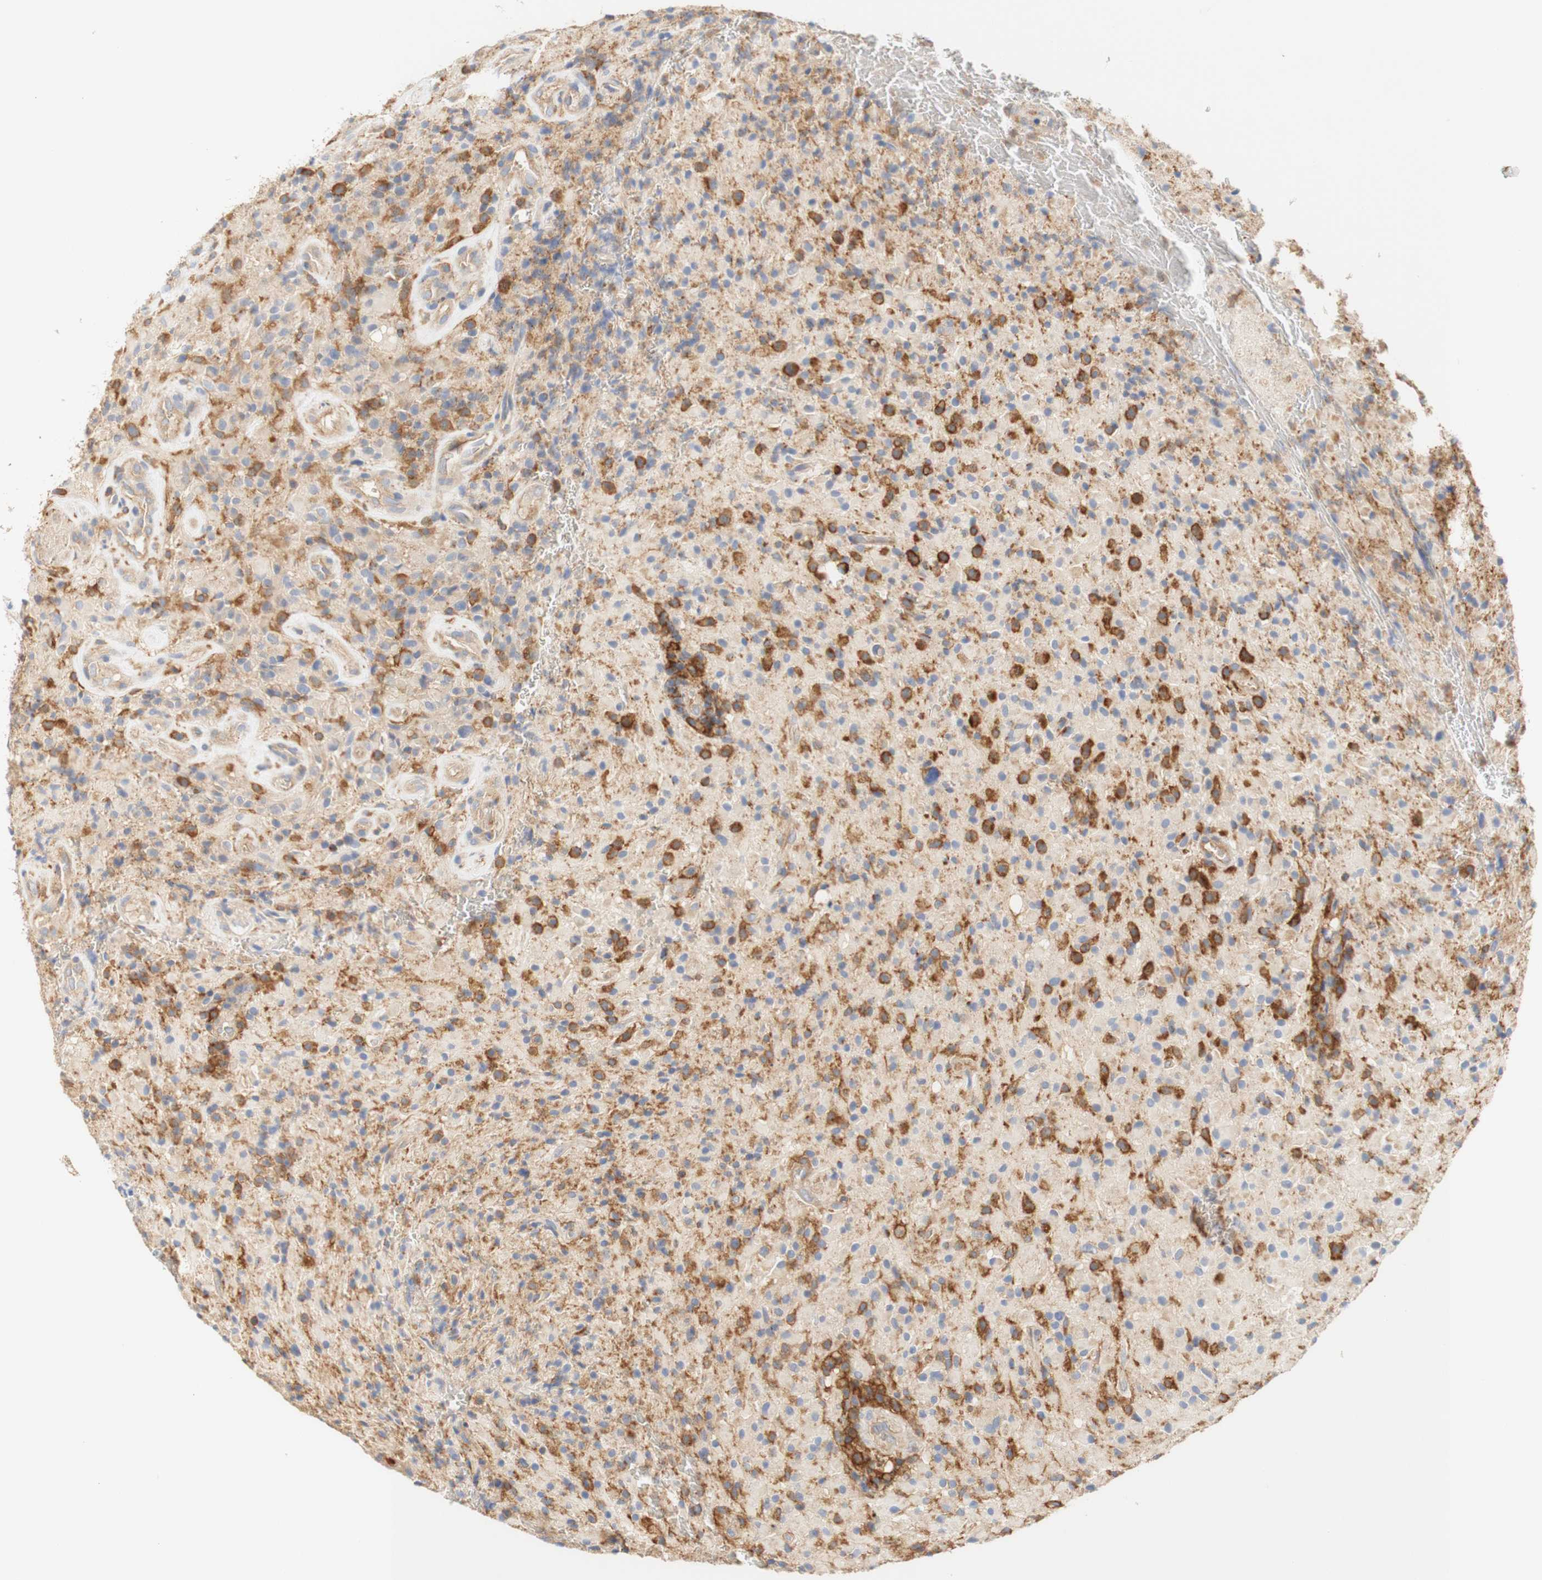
{"staining": {"intensity": "strong", "quantity": "25%-75%", "location": "cytoplasmic/membranous"}, "tissue": "glioma", "cell_type": "Tumor cells", "image_type": "cancer", "snomed": [{"axis": "morphology", "description": "Glioma, malignant, High grade"}, {"axis": "topography", "description": "Brain"}], "caption": "Immunohistochemistry (DAB) staining of glioma demonstrates strong cytoplasmic/membranous protein positivity in approximately 25%-75% of tumor cells. The protein is stained brown, and the nuclei are stained in blue (DAB (3,3'-diaminobenzidine) IHC with brightfield microscopy, high magnification).", "gene": "PCDH7", "patient": {"sex": "male", "age": 71}}